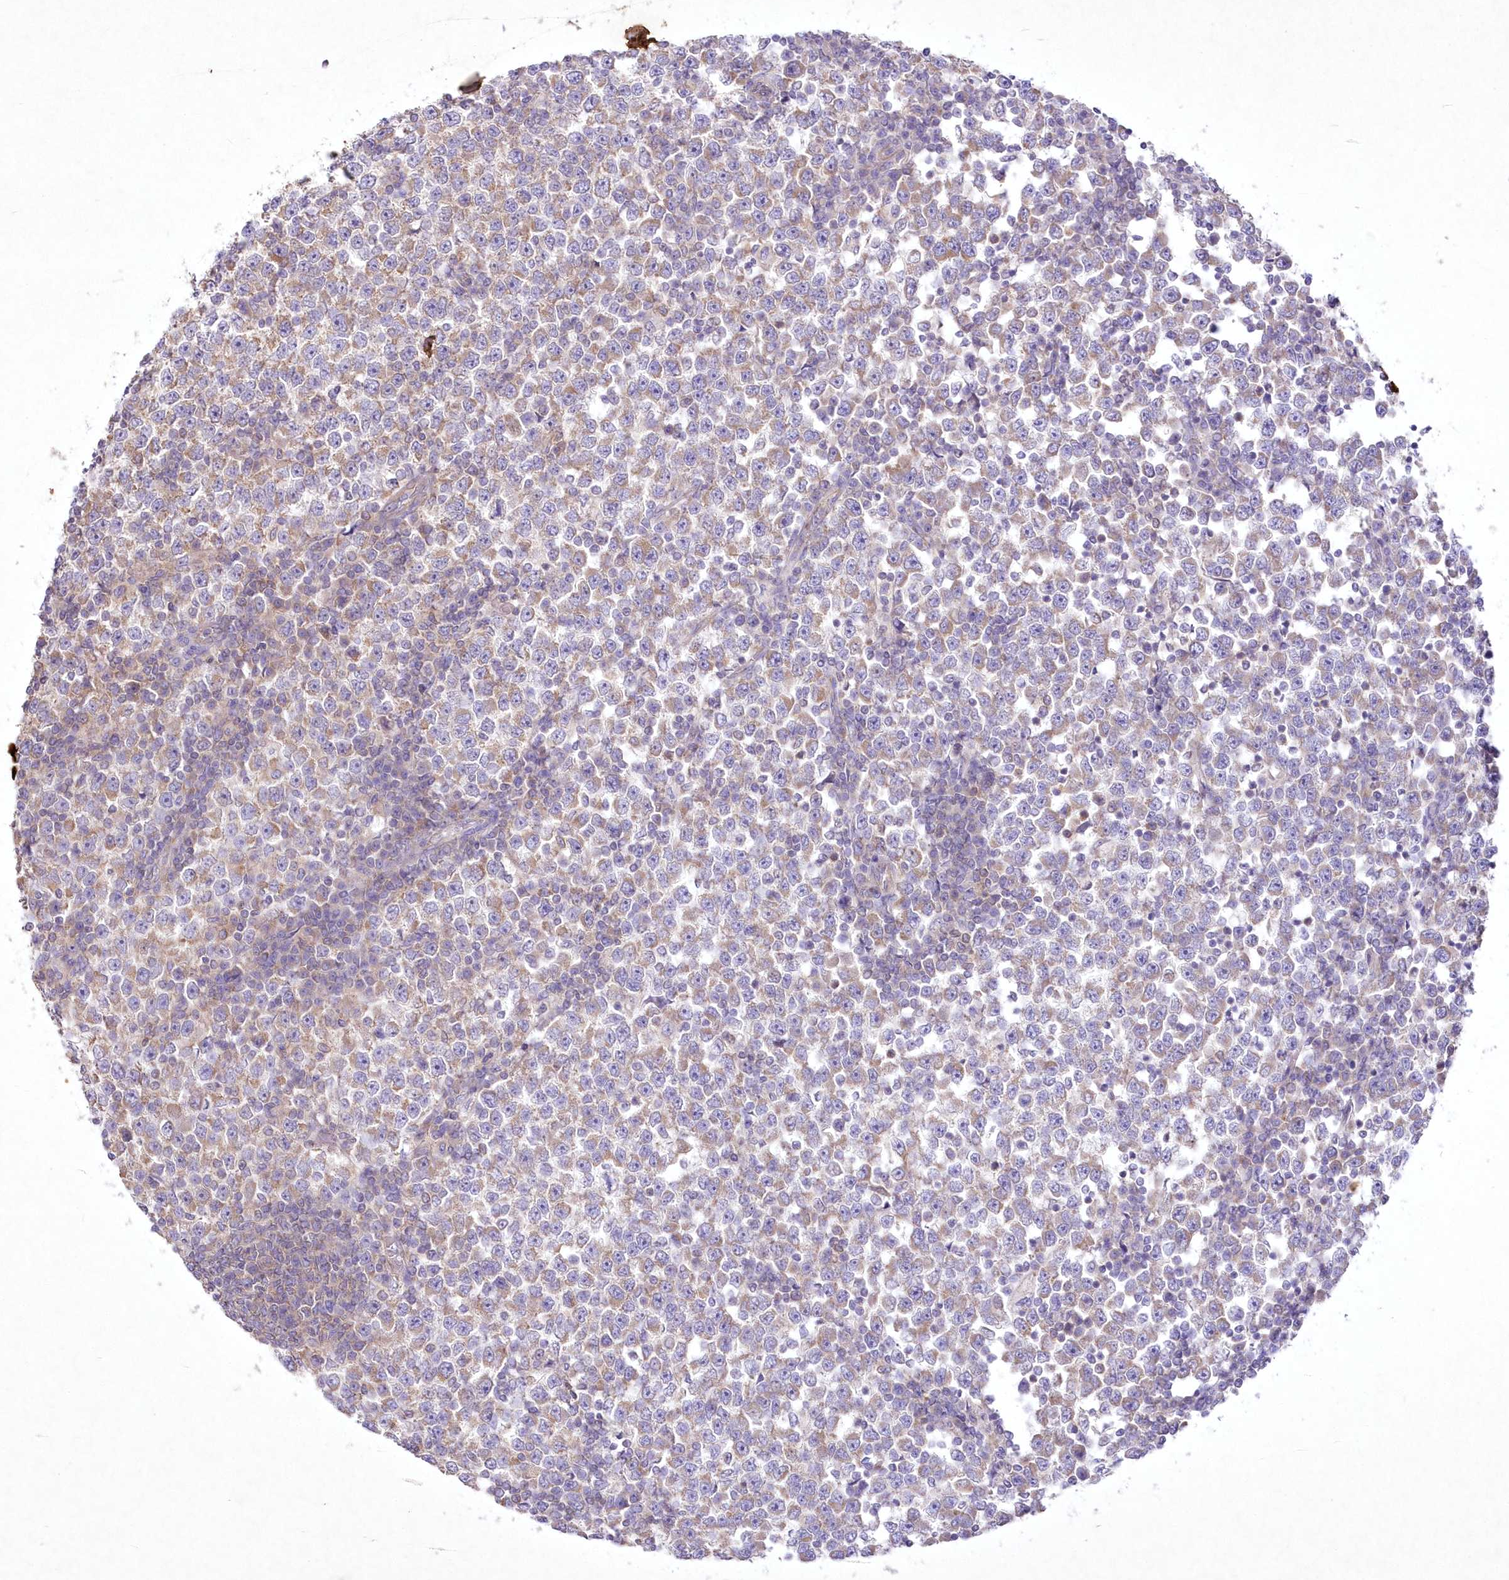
{"staining": {"intensity": "moderate", "quantity": "25%-75%", "location": "cytoplasmic/membranous"}, "tissue": "testis cancer", "cell_type": "Tumor cells", "image_type": "cancer", "snomed": [{"axis": "morphology", "description": "Seminoma, NOS"}, {"axis": "topography", "description": "Testis"}], "caption": "This histopathology image reveals immunohistochemistry (IHC) staining of human testis cancer, with medium moderate cytoplasmic/membranous expression in about 25%-75% of tumor cells.", "gene": "ITSN2", "patient": {"sex": "male", "age": 65}}